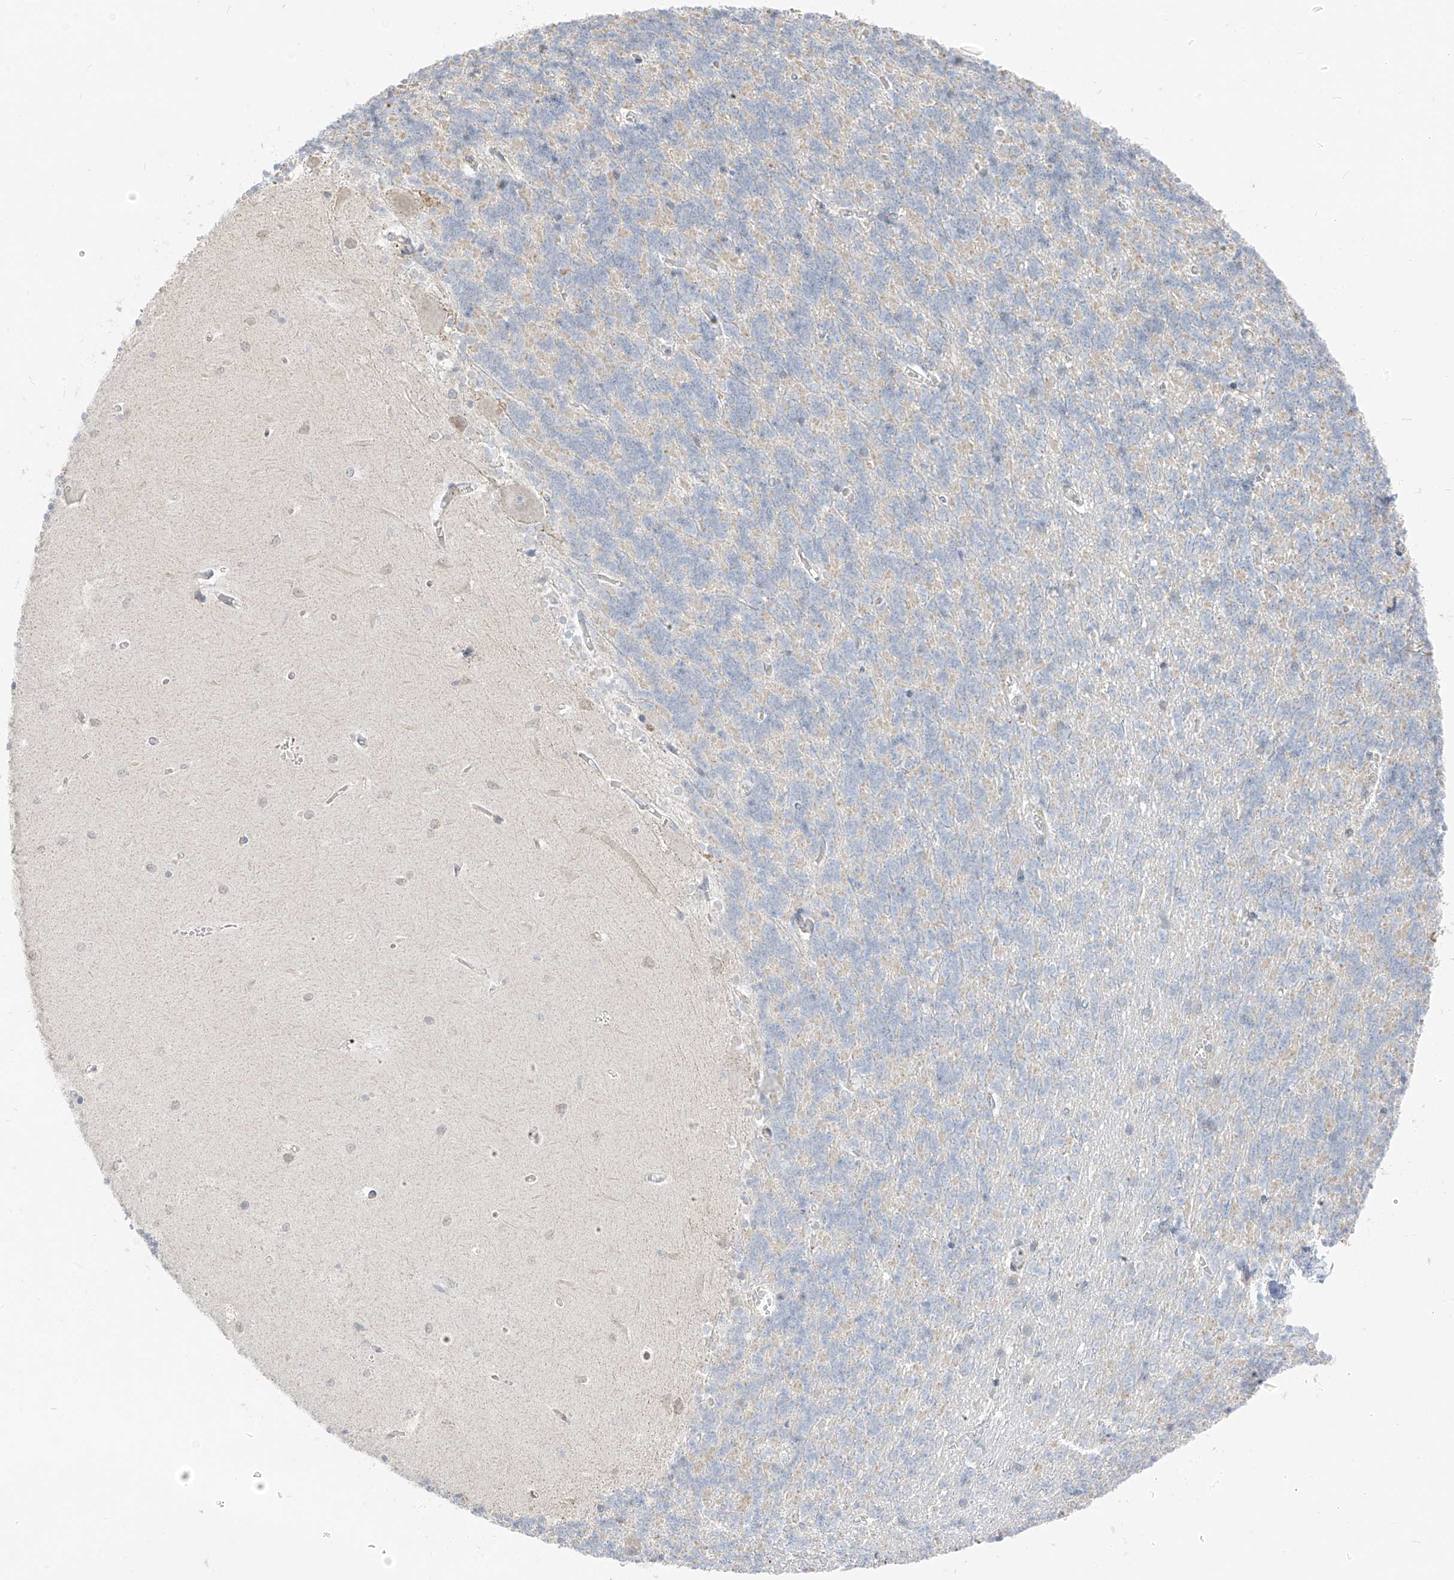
{"staining": {"intensity": "weak", "quantity": "25%-75%", "location": "cytoplasmic/membranous"}, "tissue": "cerebellum", "cell_type": "Cells in granular layer", "image_type": "normal", "snomed": [{"axis": "morphology", "description": "Normal tissue, NOS"}, {"axis": "topography", "description": "Cerebellum"}], "caption": "DAB immunohistochemical staining of benign human cerebellum reveals weak cytoplasmic/membranous protein positivity in approximately 25%-75% of cells in granular layer.", "gene": "ETHE1", "patient": {"sex": "male", "age": 37}}